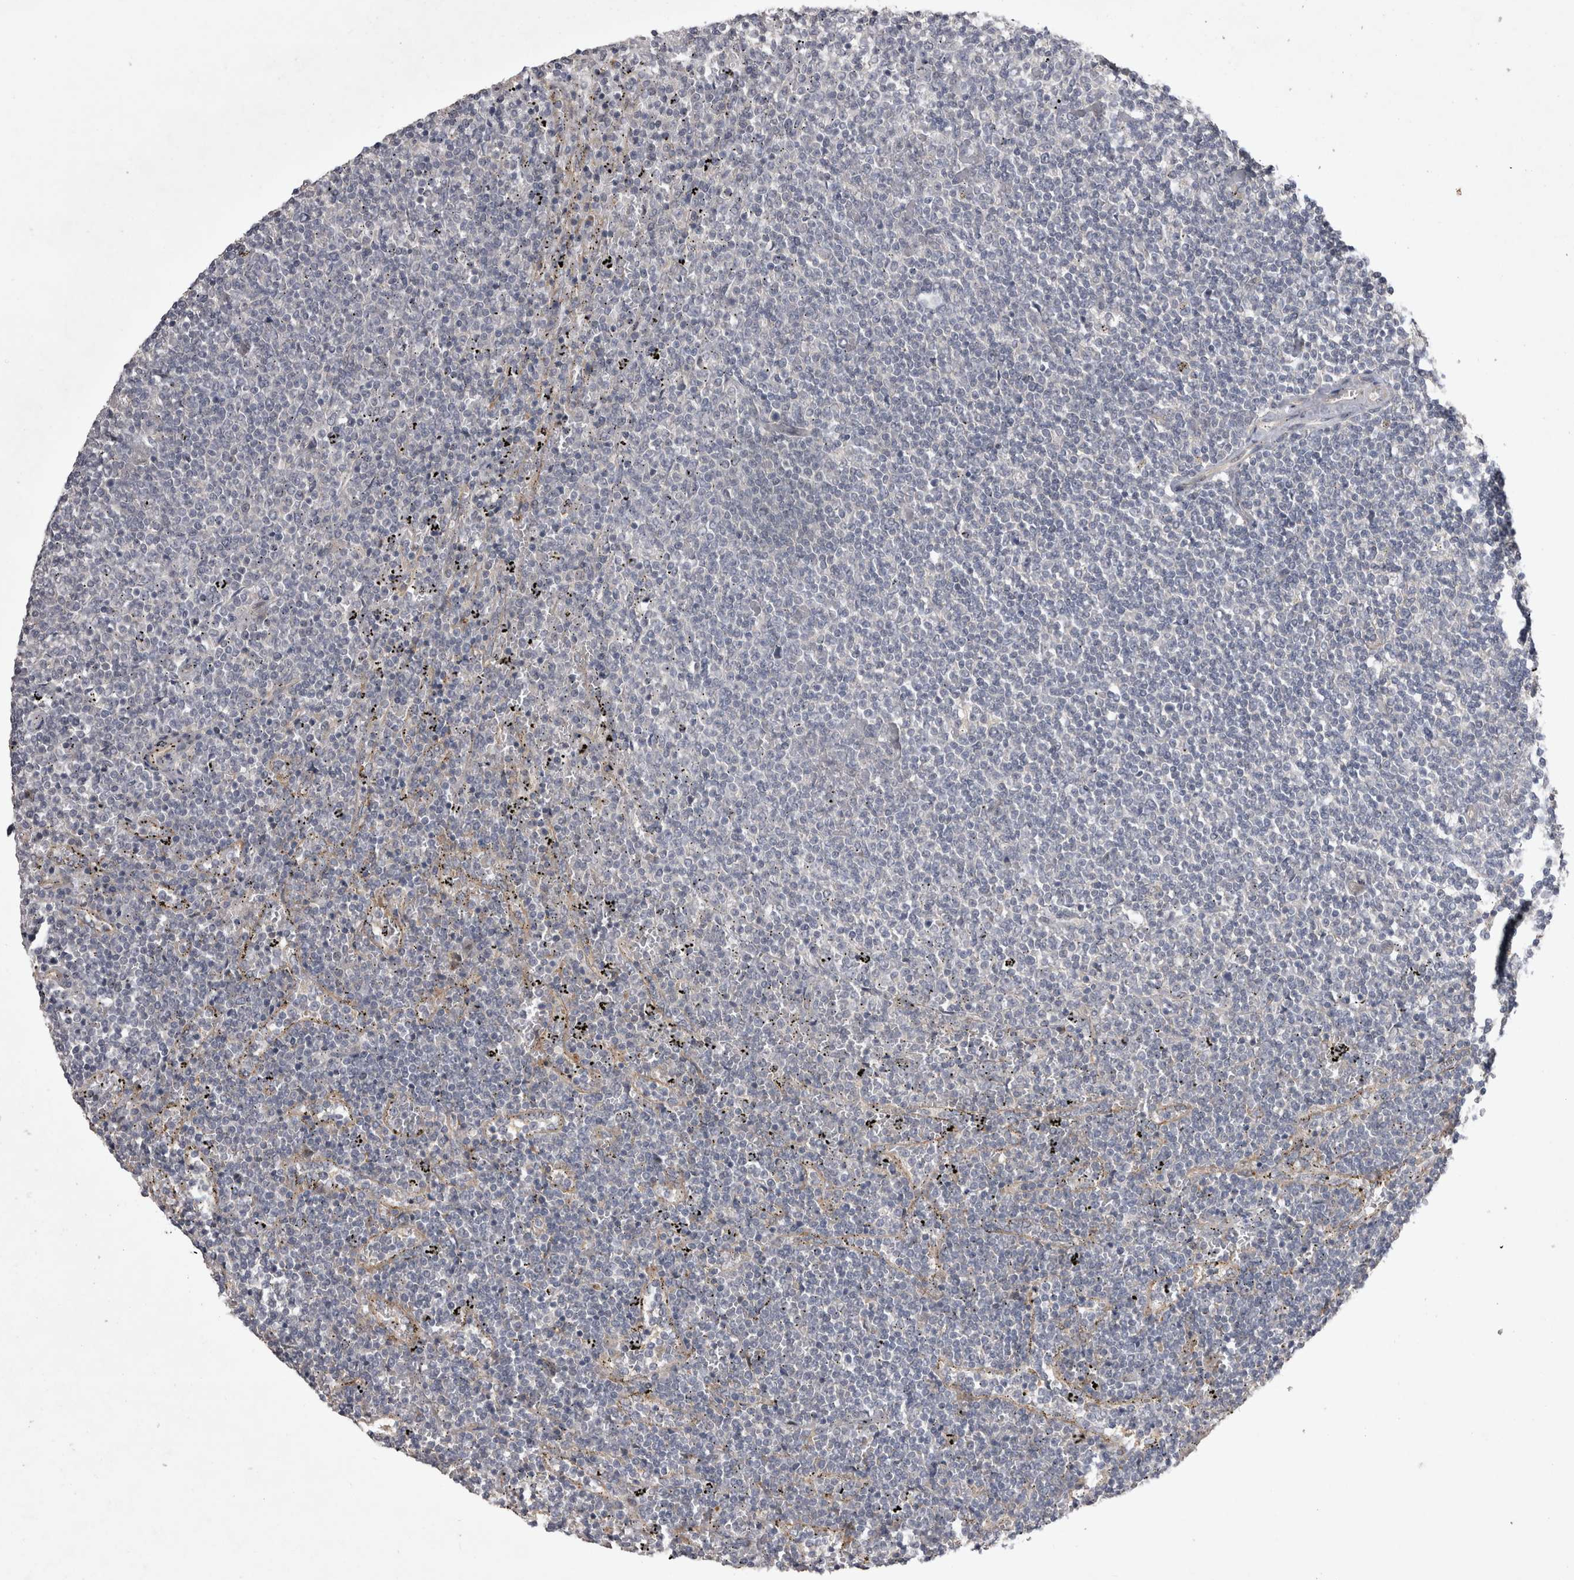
{"staining": {"intensity": "negative", "quantity": "none", "location": "none"}, "tissue": "lymphoma", "cell_type": "Tumor cells", "image_type": "cancer", "snomed": [{"axis": "morphology", "description": "Malignant lymphoma, non-Hodgkin's type, Low grade"}, {"axis": "topography", "description": "Spleen"}], "caption": "The immunohistochemistry (IHC) photomicrograph has no significant expression in tumor cells of low-grade malignant lymphoma, non-Hodgkin's type tissue.", "gene": "CTBS", "patient": {"sex": "female", "age": 50}}